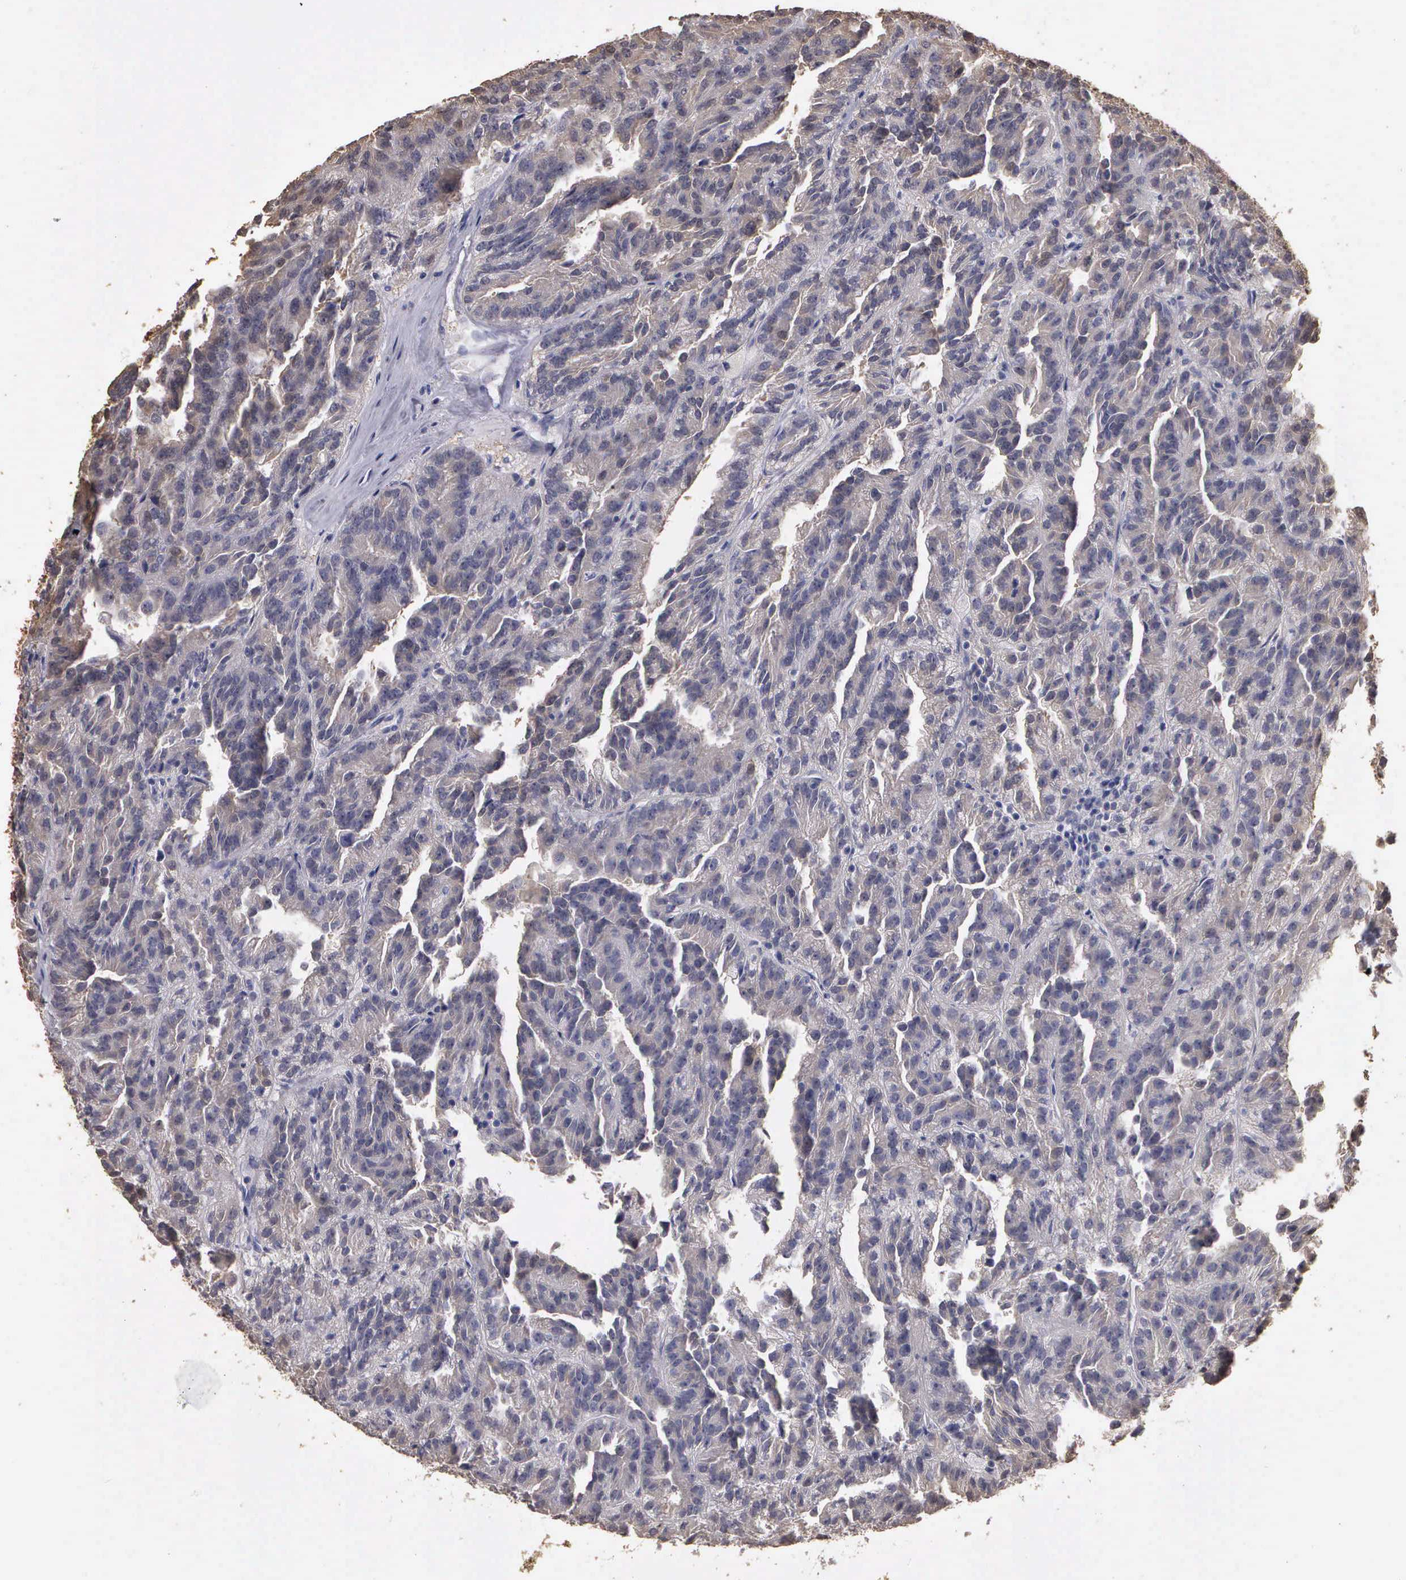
{"staining": {"intensity": "weak", "quantity": "25%-75%", "location": "cytoplasmic/membranous"}, "tissue": "renal cancer", "cell_type": "Tumor cells", "image_type": "cancer", "snomed": [{"axis": "morphology", "description": "Adenocarcinoma, NOS"}, {"axis": "topography", "description": "Kidney"}], "caption": "Brown immunohistochemical staining in renal cancer displays weak cytoplasmic/membranous positivity in about 25%-75% of tumor cells.", "gene": "ENO3", "patient": {"sex": "male", "age": 46}}